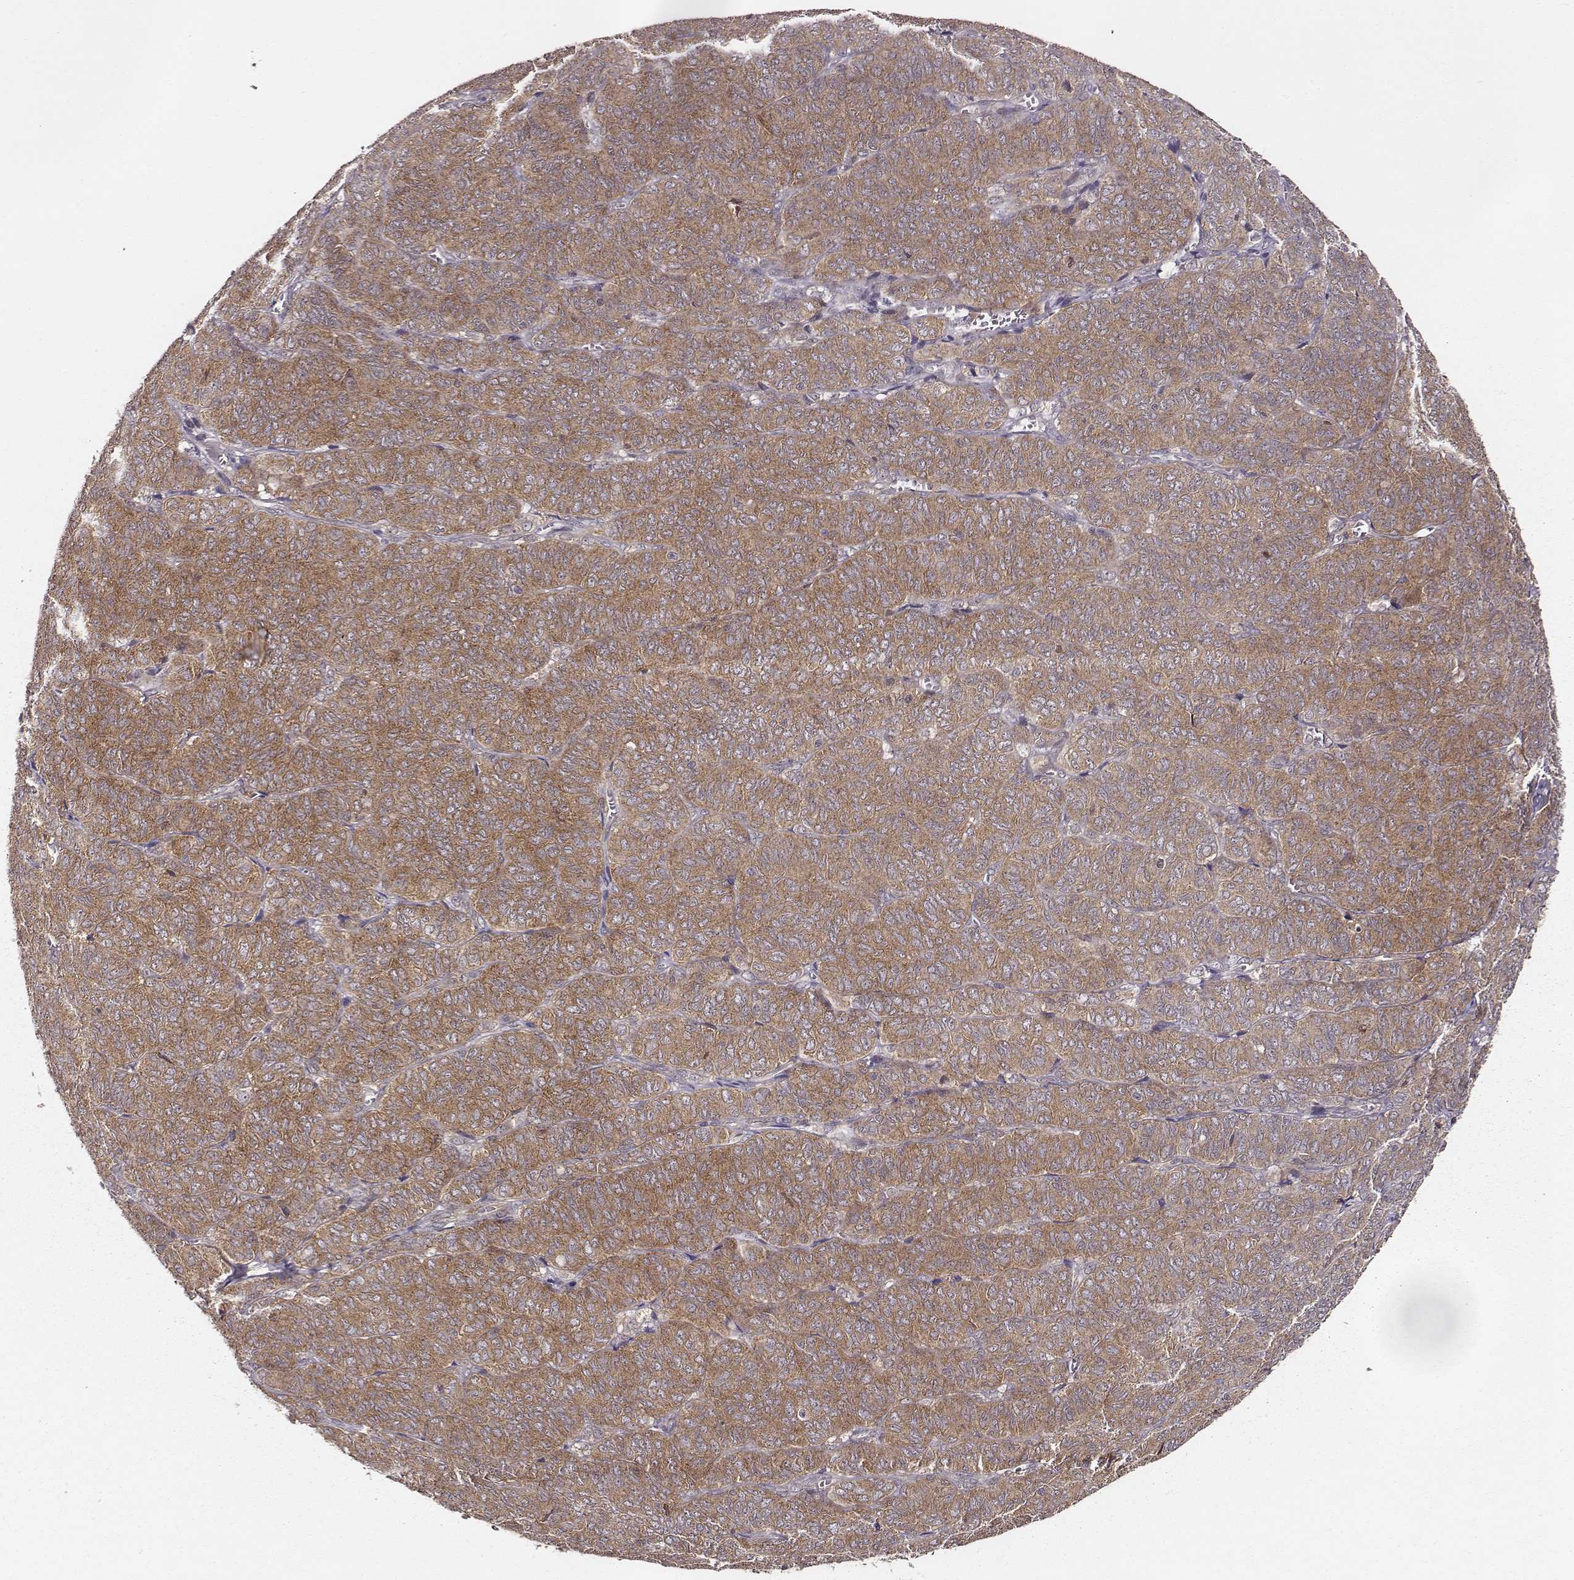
{"staining": {"intensity": "strong", "quantity": ">75%", "location": "cytoplasmic/membranous"}, "tissue": "ovarian cancer", "cell_type": "Tumor cells", "image_type": "cancer", "snomed": [{"axis": "morphology", "description": "Carcinoma, endometroid"}, {"axis": "topography", "description": "Ovary"}], "caption": "DAB immunohistochemical staining of ovarian cancer shows strong cytoplasmic/membranous protein expression in about >75% of tumor cells.", "gene": "VPS26A", "patient": {"sex": "female", "age": 80}}